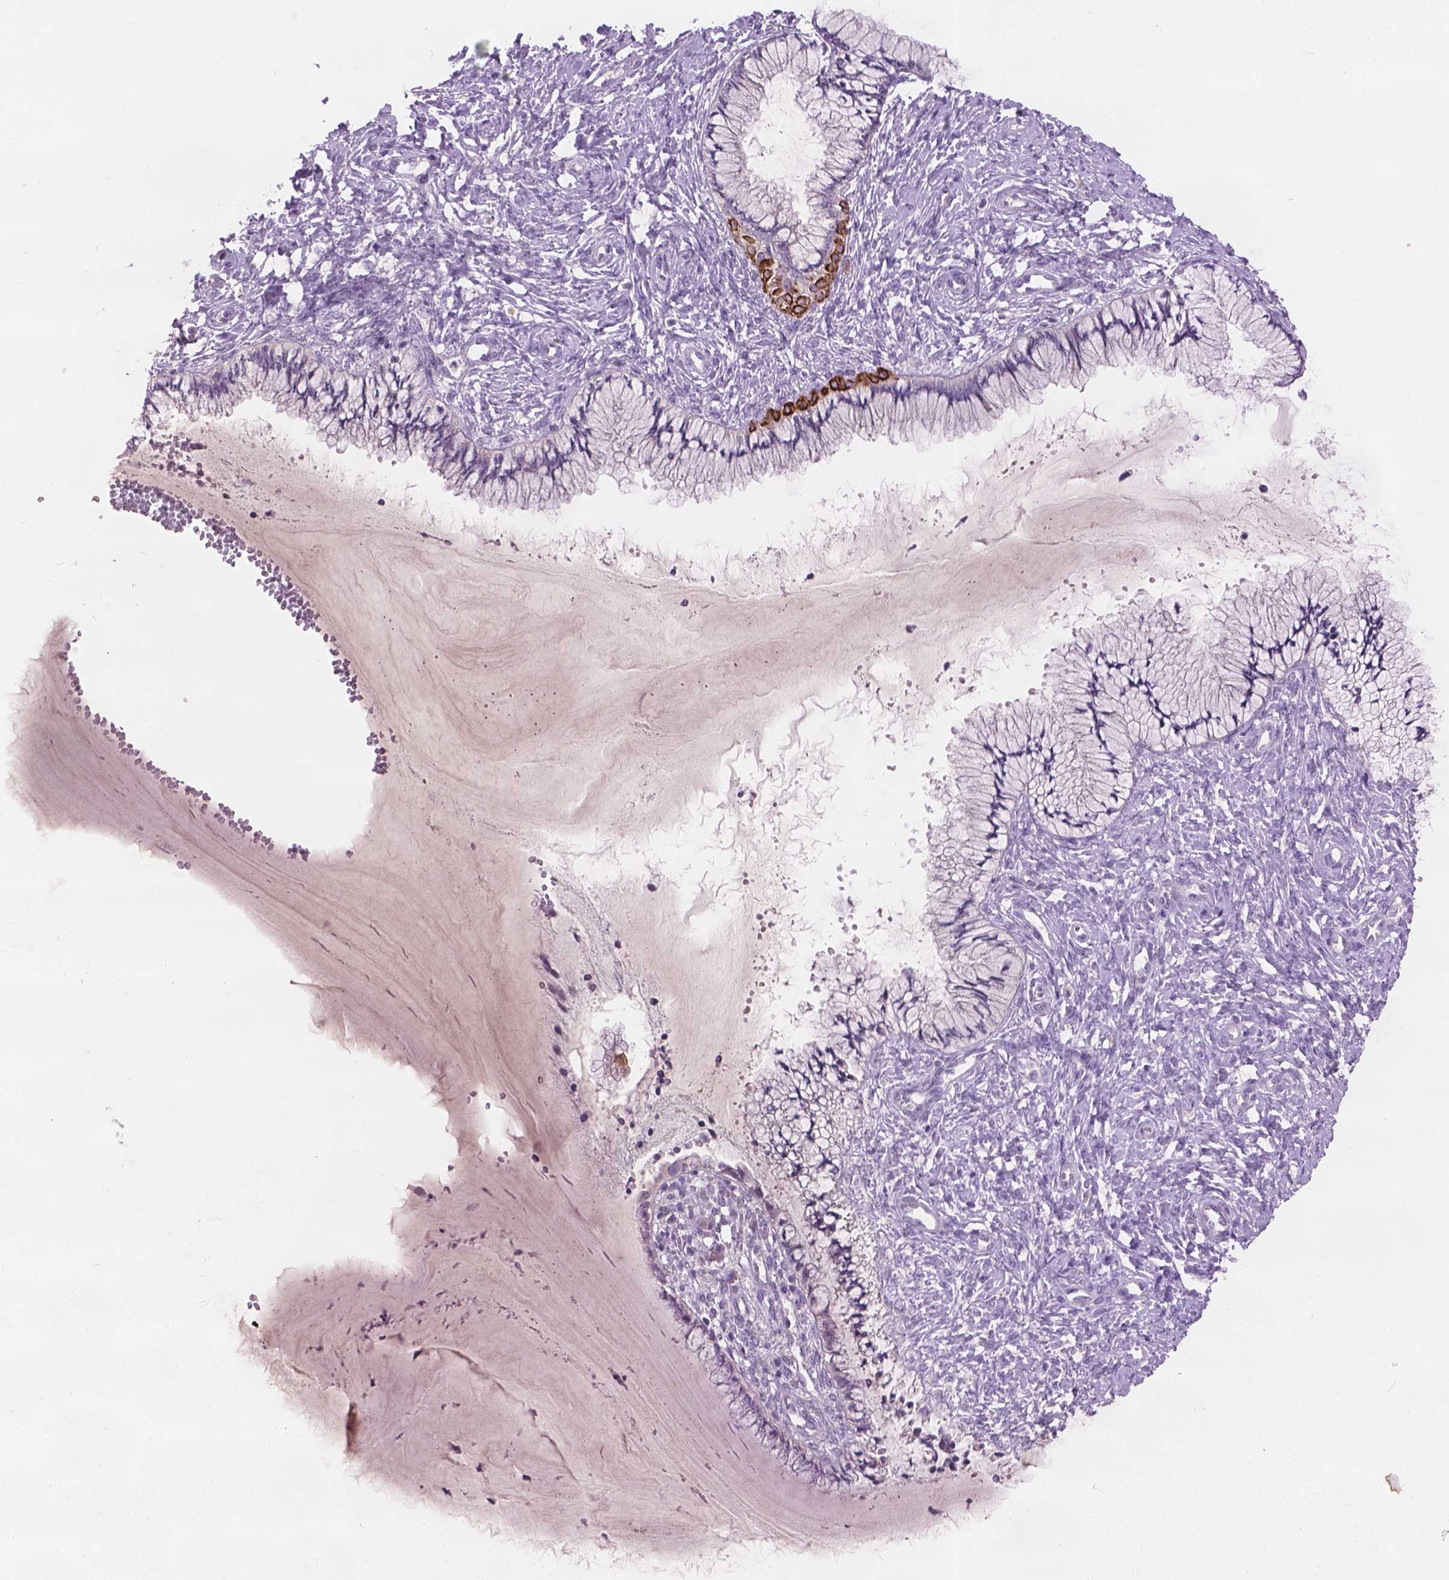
{"staining": {"intensity": "strong", "quantity": "<25%", "location": "cytoplasmic/membranous"}, "tissue": "cervix", "cell_type": "Glandular cells", "image_type": "normal", "snomed": [{"axis": "morphology", "description": "Normal tissue, NOS"}, {"axis": "topography", "description": "Cervix"}], "caption": "Immunohistochemical staining of unremarkable cervix displays <25% levels of strong cytoplasmic/membranous protein positivity in about <25% of glandular cells.", "gene": "KRT17", "patient": {"sex": "female", "age": 37}}